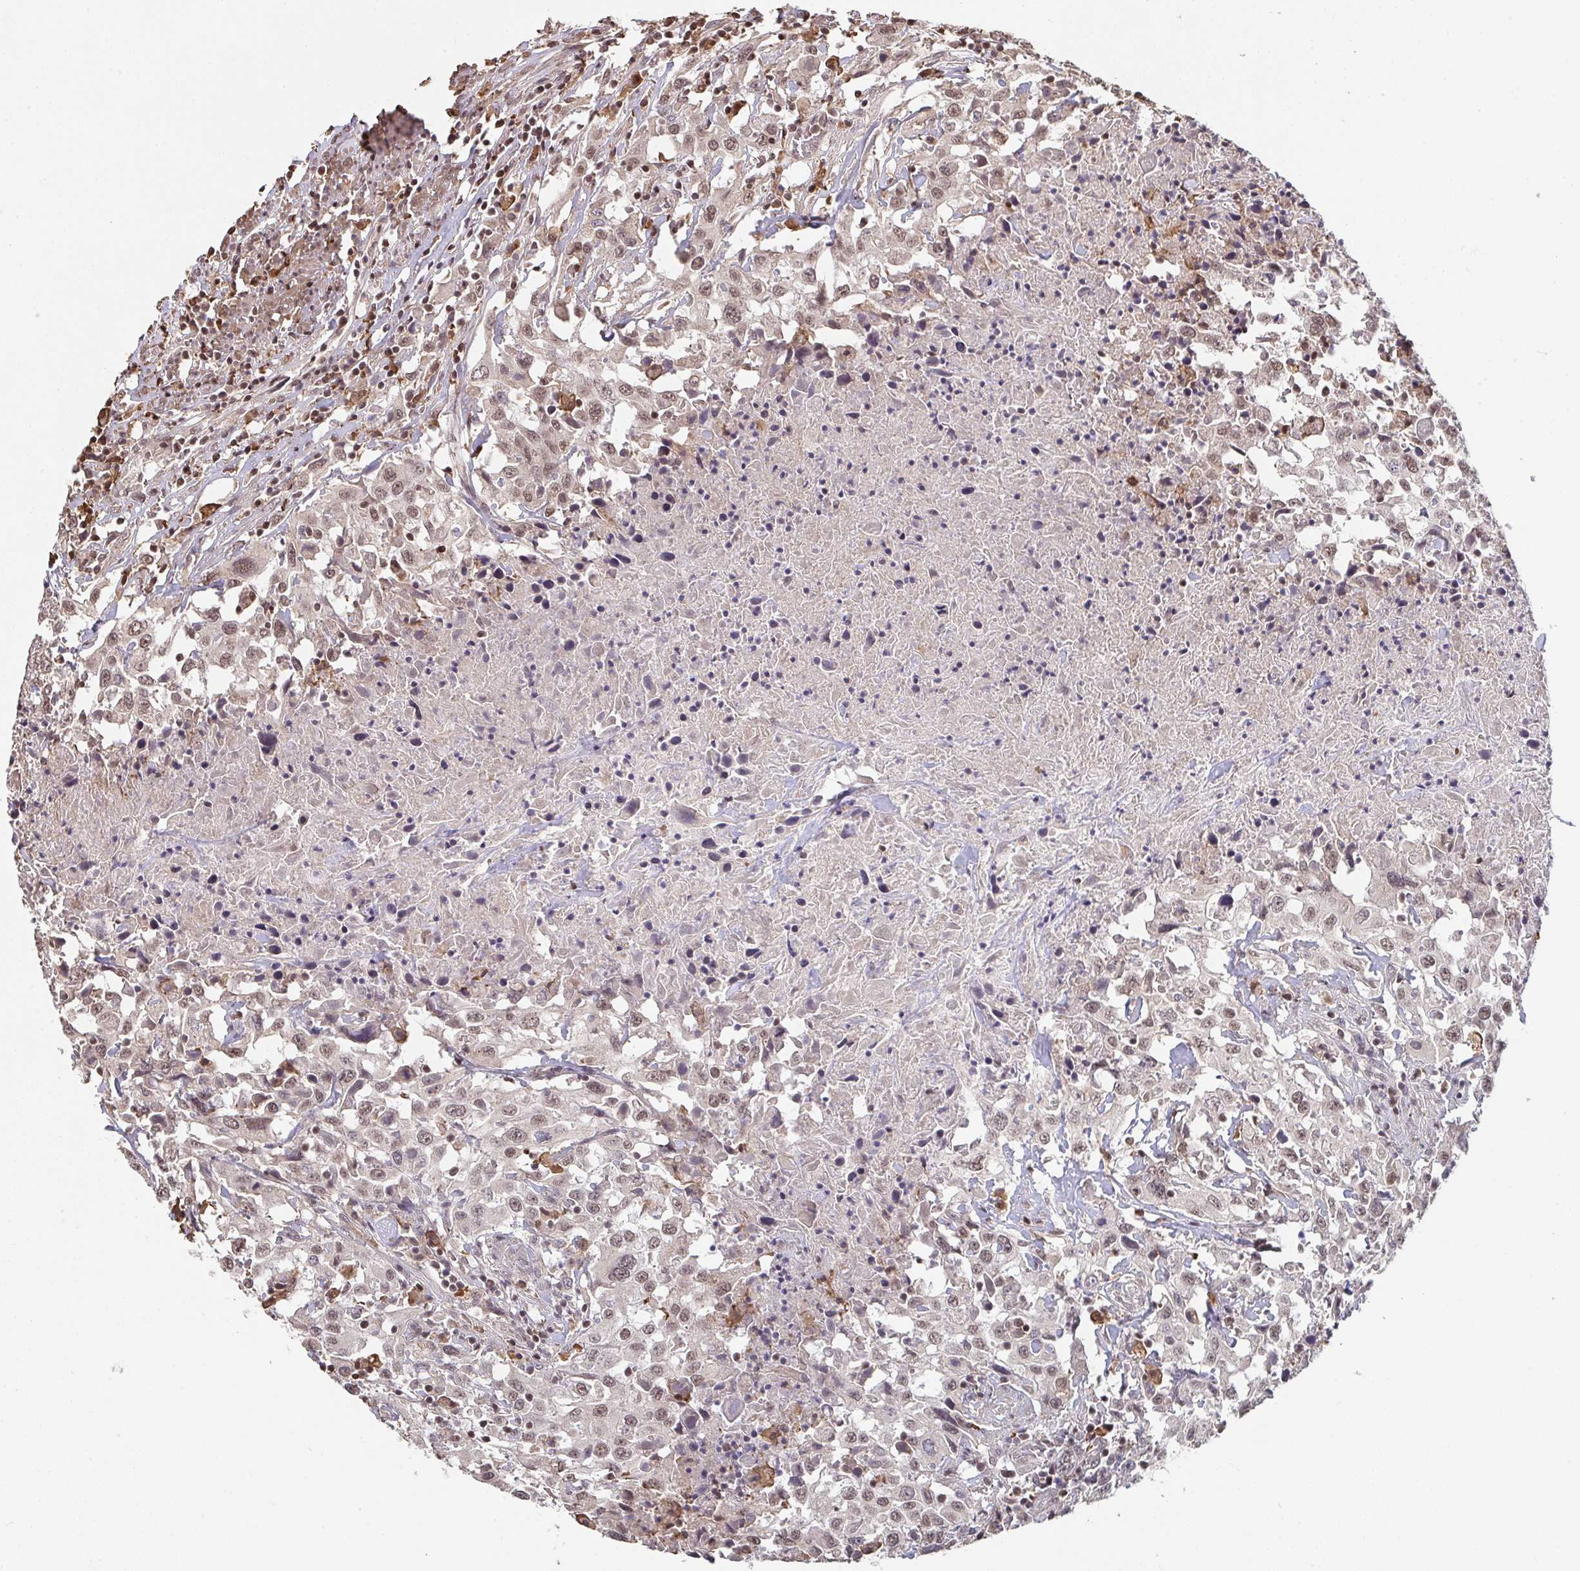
{"staining": {"intensity": "moderate", "quantity": ">75%", "location": "nuclear"}, "tissue": "urothelial cancer", "cell_type": "Tumor cells", "image_type": "cancer", "snomed": [{"axis": "morphology", "description": "Urothelial carcinoma, High grade"}, {"axis": "topography", "description": "Urinary bladder"}], "caption": "Immunohistochemistry (DAB) staining of urothelial cancer displays moderate nuclear protein staining in about >75% of tumor cells.", "gene": "SAP30", "patient": {"sex": "male", "age": 61}}